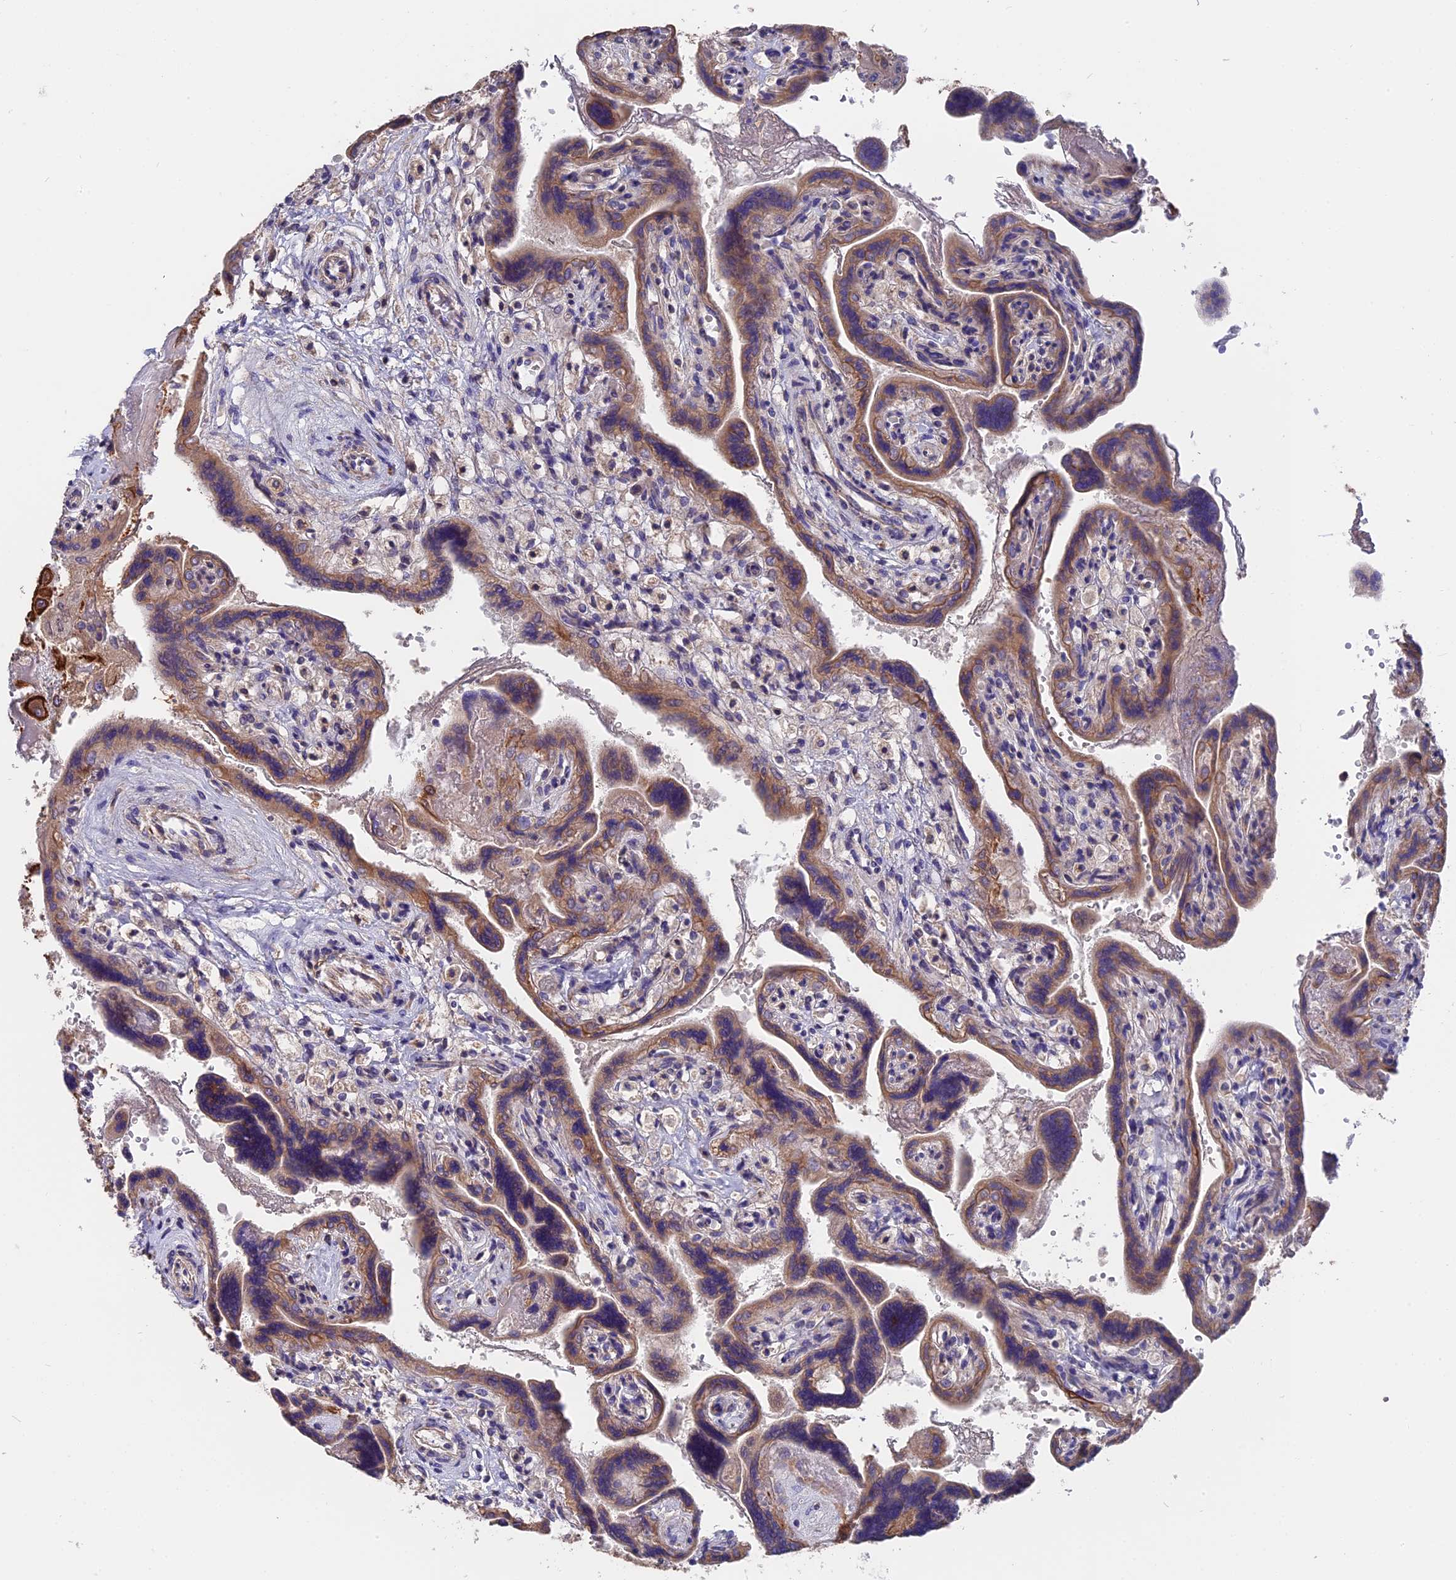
{"staining": {"intensity": "strong", "quantity": "25%-75%", "location": "cytoplasmic/membranous"}, "tissue": "placenta", "cell_type": "Trophoblastic cells", "image_type": "normal", "snomed": [{"axis": "morphology", "description": "Normal tissue, NOS"}, {"axis": "topography", "description": "Placenta"}], "caption": "Normal placenta was stained to show a protein in brown. There is high levels of strong cytoplasmic/membranous expression in about 25%-75% of trophoblastic cells. (DAB IHC, brown staining for protein, blue staining for nuclei).", "gene": "ZCCHC2", "patient": {"sex": "female", "age": 37}}